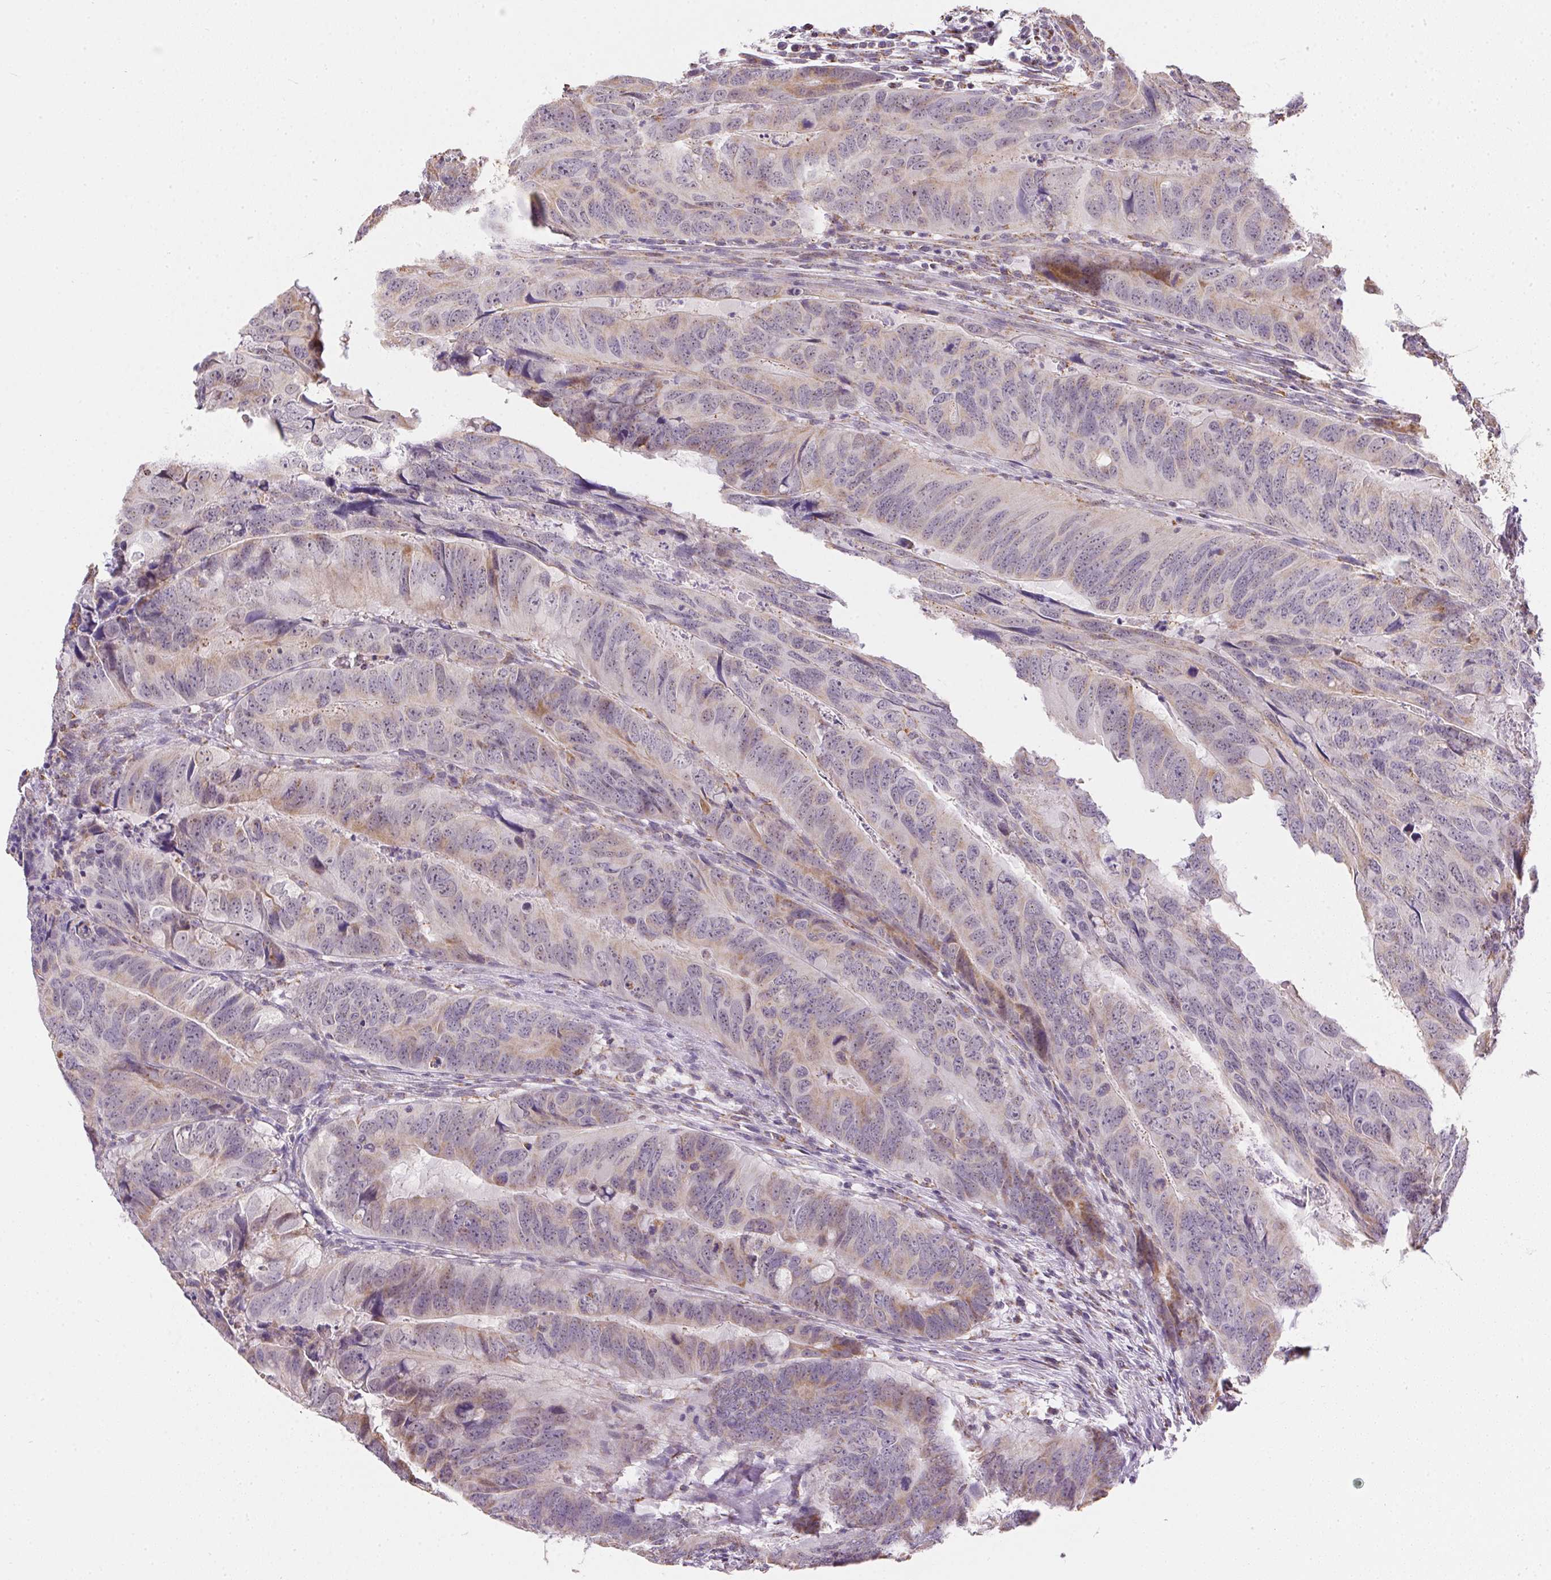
{"staining": {"intensity": "moderate", "quantity": "25%-75%", "location": "cytoplasmic/membranous"}, "tissue": "colorectal cancer", "cell_type": "Tumor cells", "image_type": "cancer", "snomed": [{"axis": "morphology", "description": "Adenocarcinoma, NOS"}, {"axis": "topography", "description": "Colon"}], "caption": "Brown immunohistochemical staining in colorectal cancer displays moderate cytoplasmic/membranous positivity in approximately 25%-75% of tumor cells.", "gene": "MAPK11", "patient": {"sex": "male", "age": 79}}